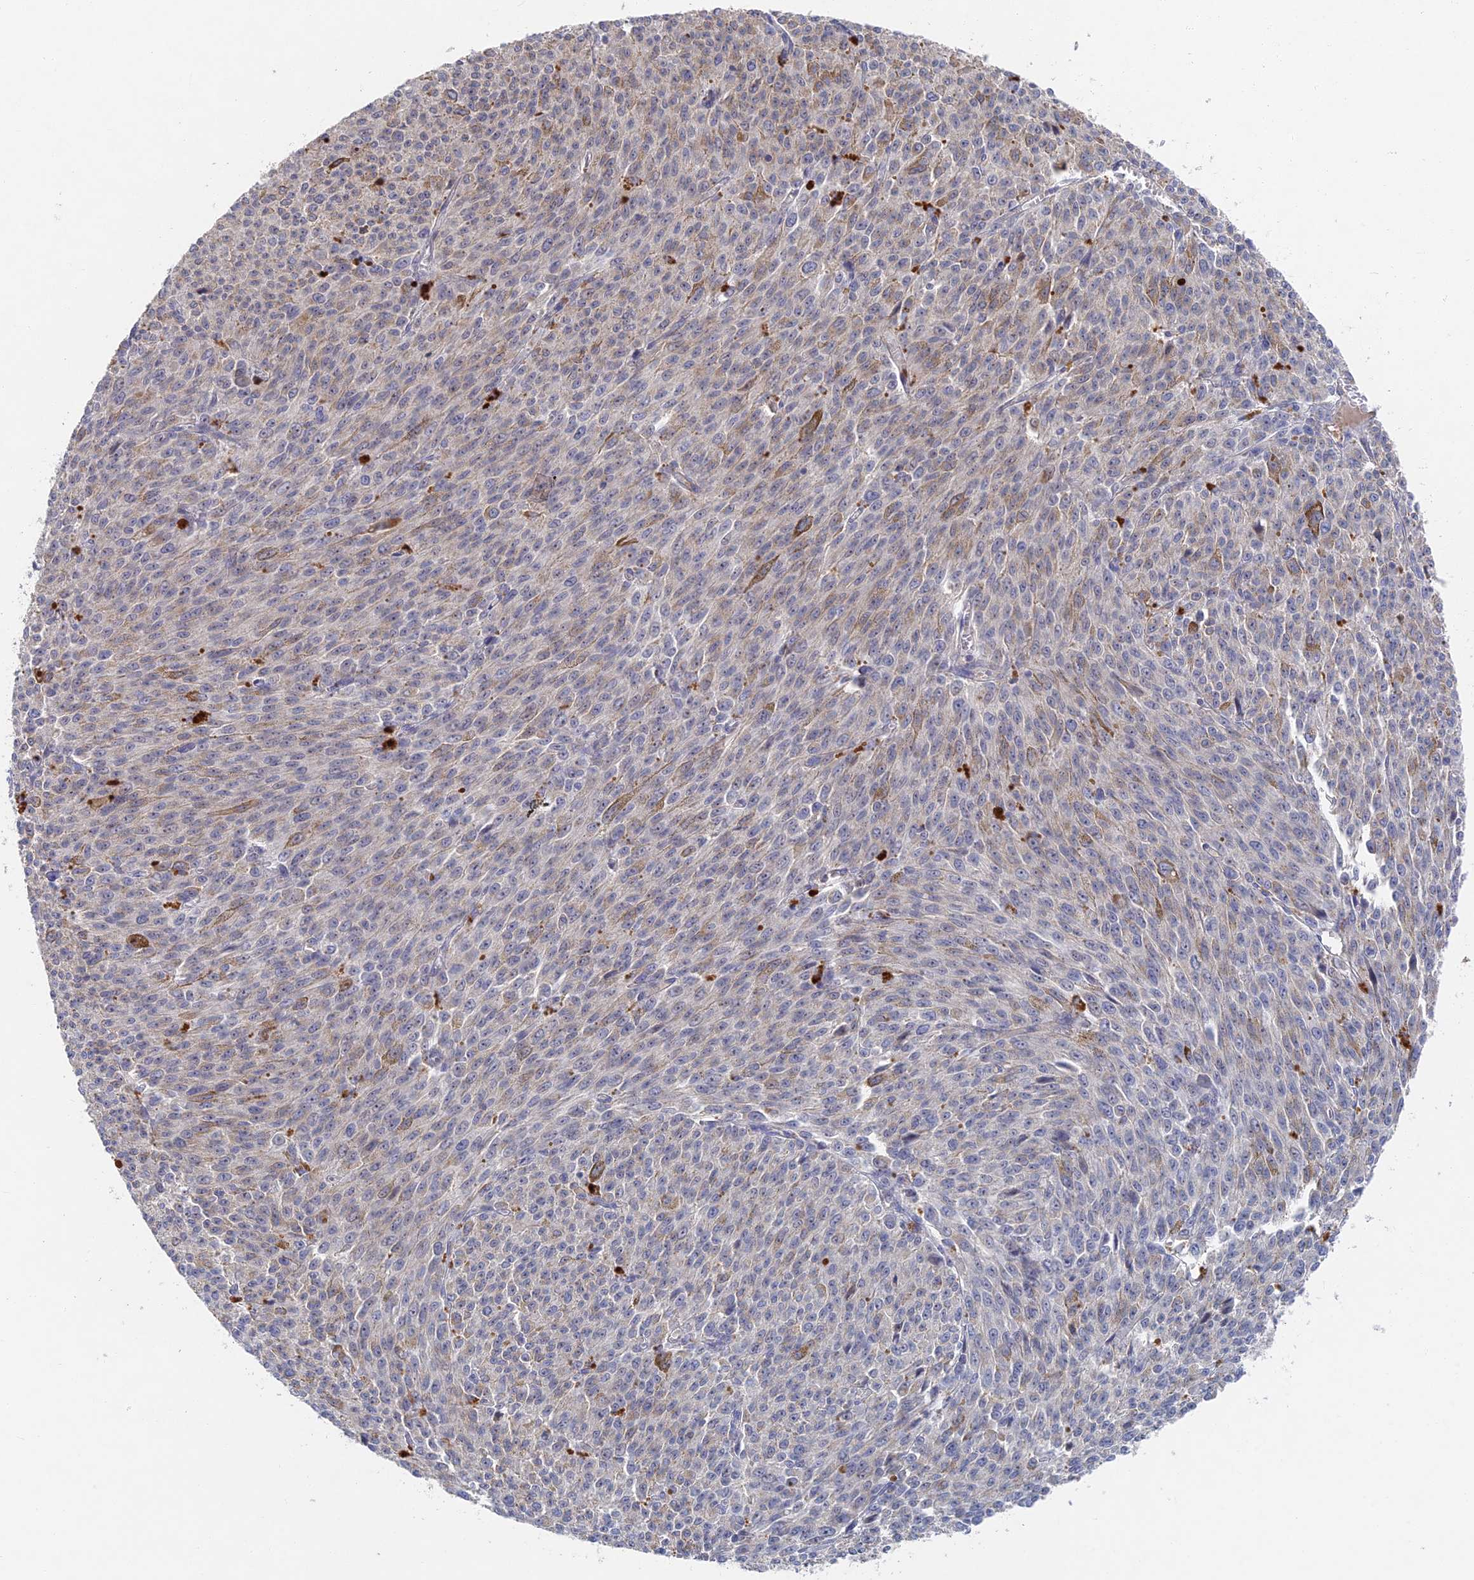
{"staining": {"intensity": "negative", "quantity": "none", "location": "none"}, "tissue": "melanoma", "cell_type": "Tumor cells", "image_type": "cancer", "snomed": [{"axis": "morphology", "description": "Malignant melanoma, NOS"}, {"axis": "topography", "description": "Skin"}], "caption": "The image demonstrates no significant staining in tumor cells of malignant melanoma.", "gene": "GNA15", "patient": {"sex": "female", "age": 52}}